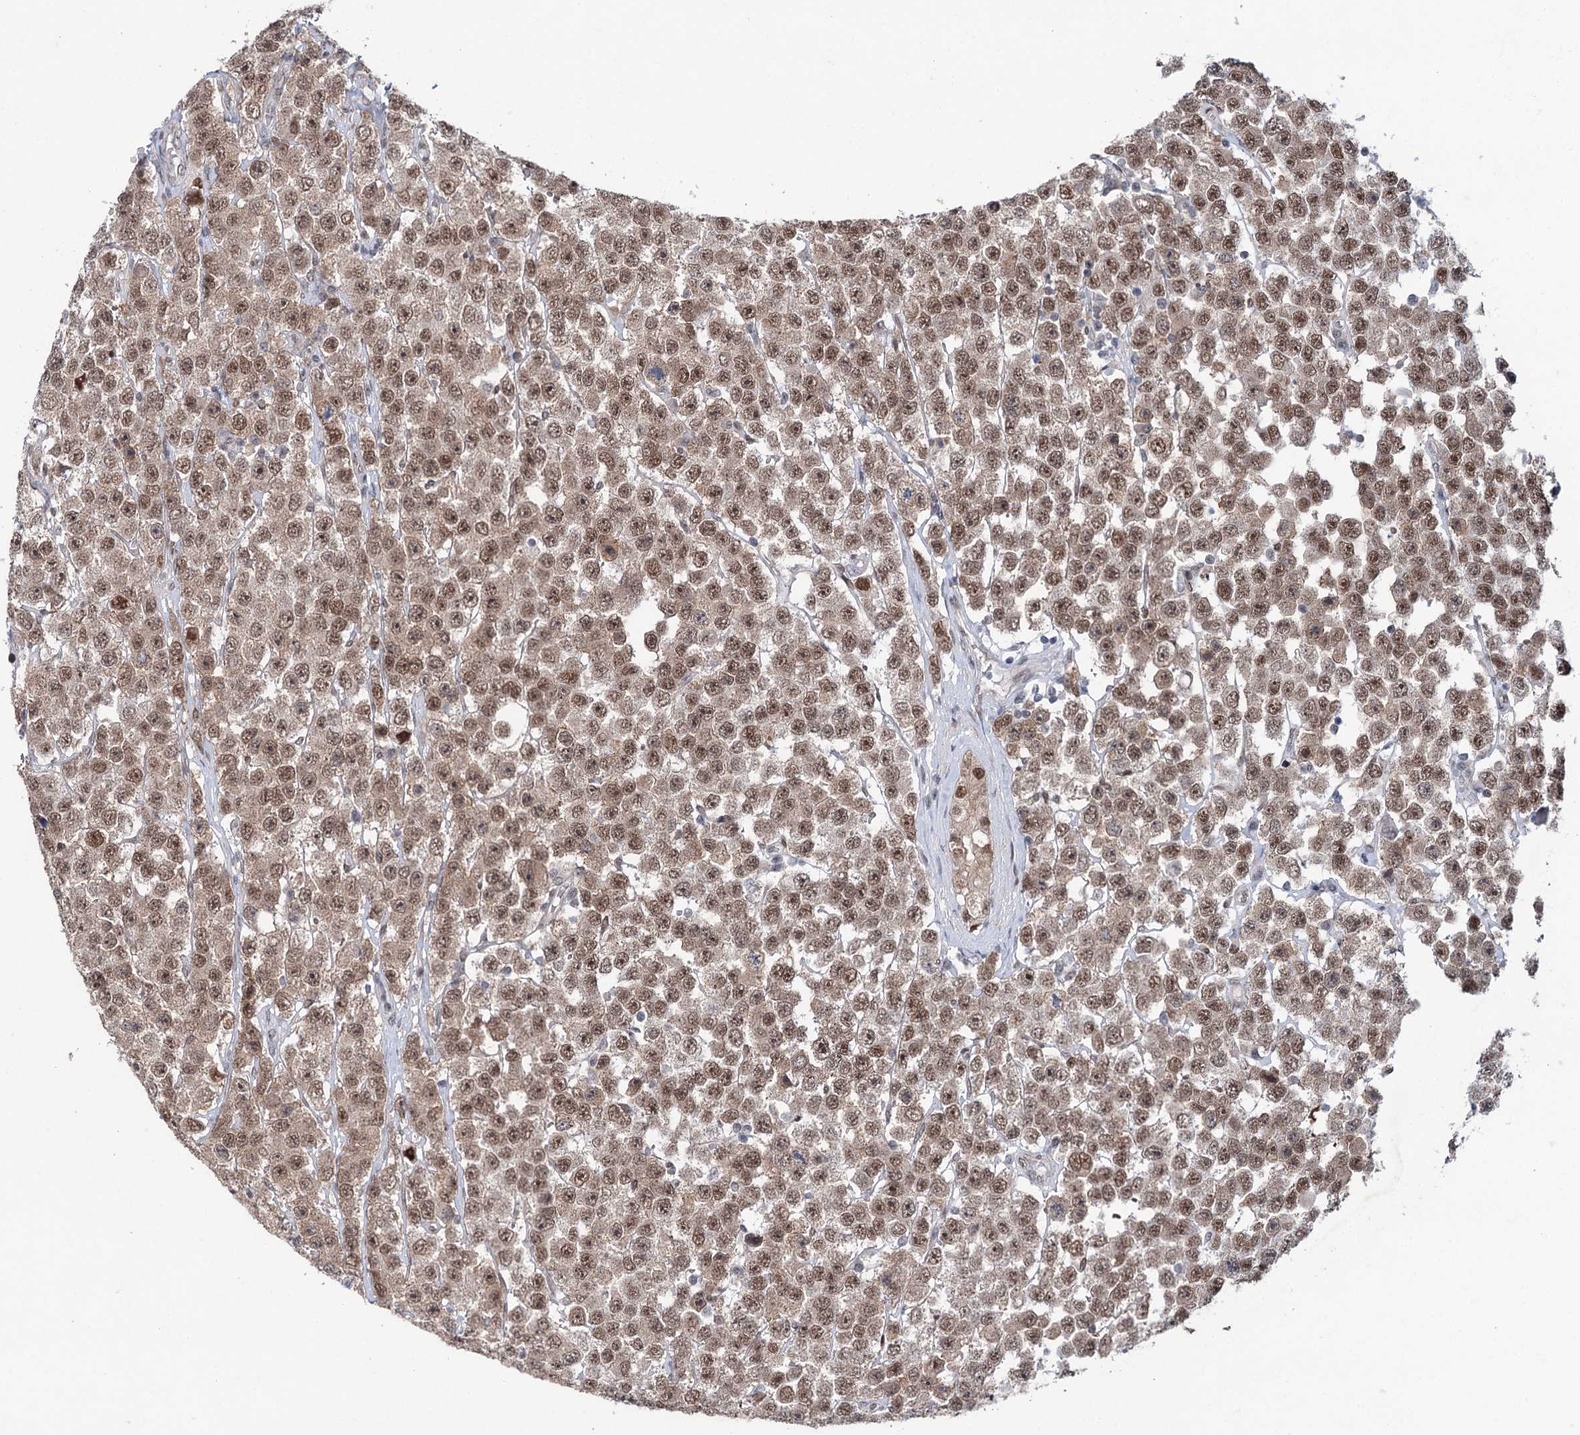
{"staining": {"intensity": "moderate", "quantity": ">75%", "location": "nuclear"}, "tissue": "testis cancer", "cell_type": "Tumor cells", "image_type": "cancer", "snomed": [{"axis": "morphology", "description": "Seminoma, NOS"}, {"axis": "topography", "description": "Testis"}], "caption": "An immunohistochemistry photomicrograph of neoplastic tissue is shown. Protein staining in brown labels moderate nuclear positivity in testis seminoma within tumor cells. The staining was performed using DAB, with brown indicating positive protein expression. Nuclei are stained blue with hematoxylin.", "gene": "FAM53A", "patient": {"sex": "male", "age": 28}}